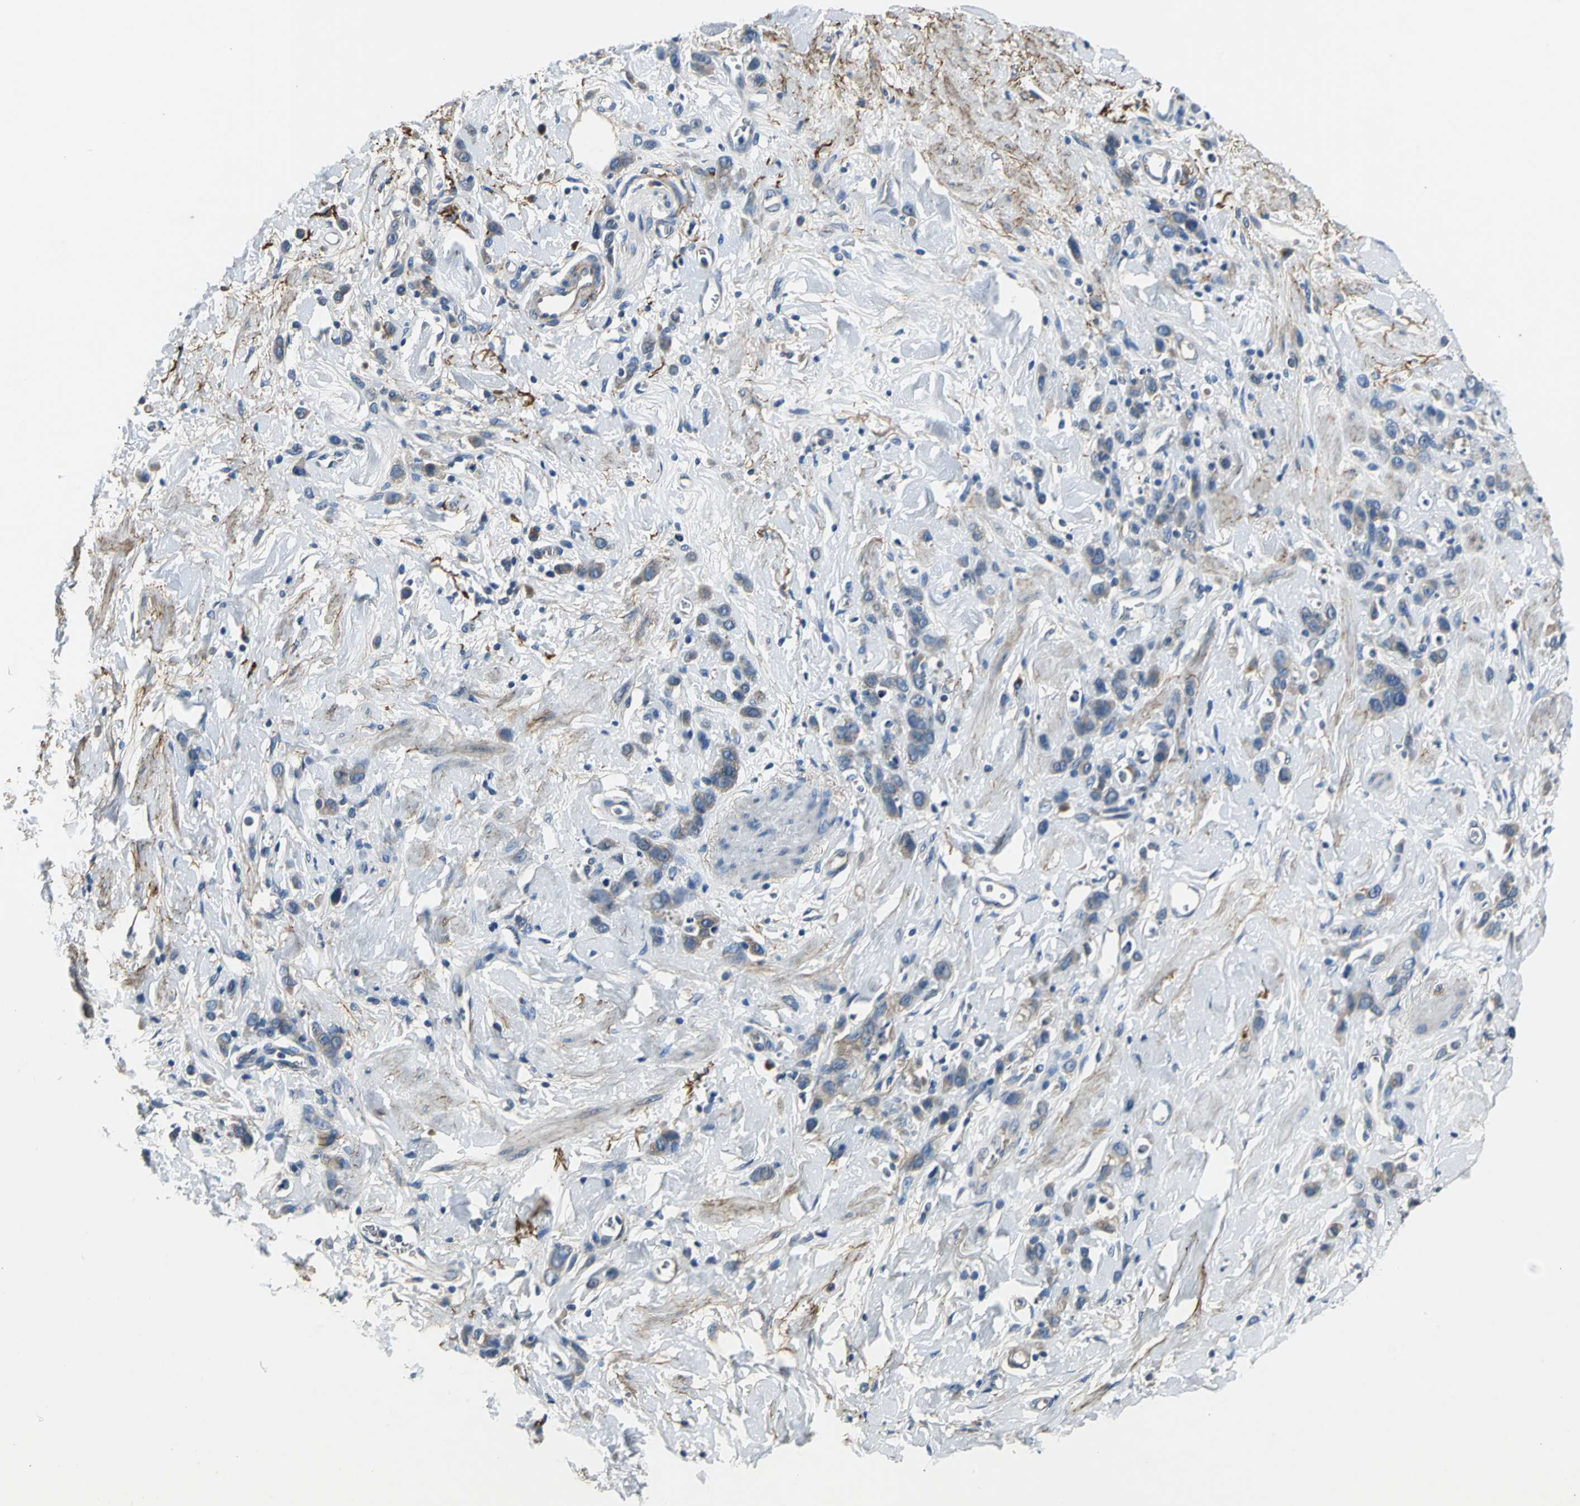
{"staining": {"intensity": "moderate", "quantity": ">75%", "location": "cytoplasmic/membranous"}, "tissue": "stomach cancer", "cell_type": "Tumor cells", "image_type": "cancer", "snomed": [{"axis": "morphology", "description": "Normal tissue, NOS"}, {"axis": "morphology", "description": "Adenocarcinoma, NOS"}, {"axis": "topography", "description": "Stomach"}], "caption": "A high-resolution histopathology image shows IHC staining of stomach adenocarcinoma, which demonstrates moderate cytoplasmic/membranous expression in approximately >75% of tumor cells.", "gene": "SLC16A7", "patient": {"sex": "male", "age": 82}}